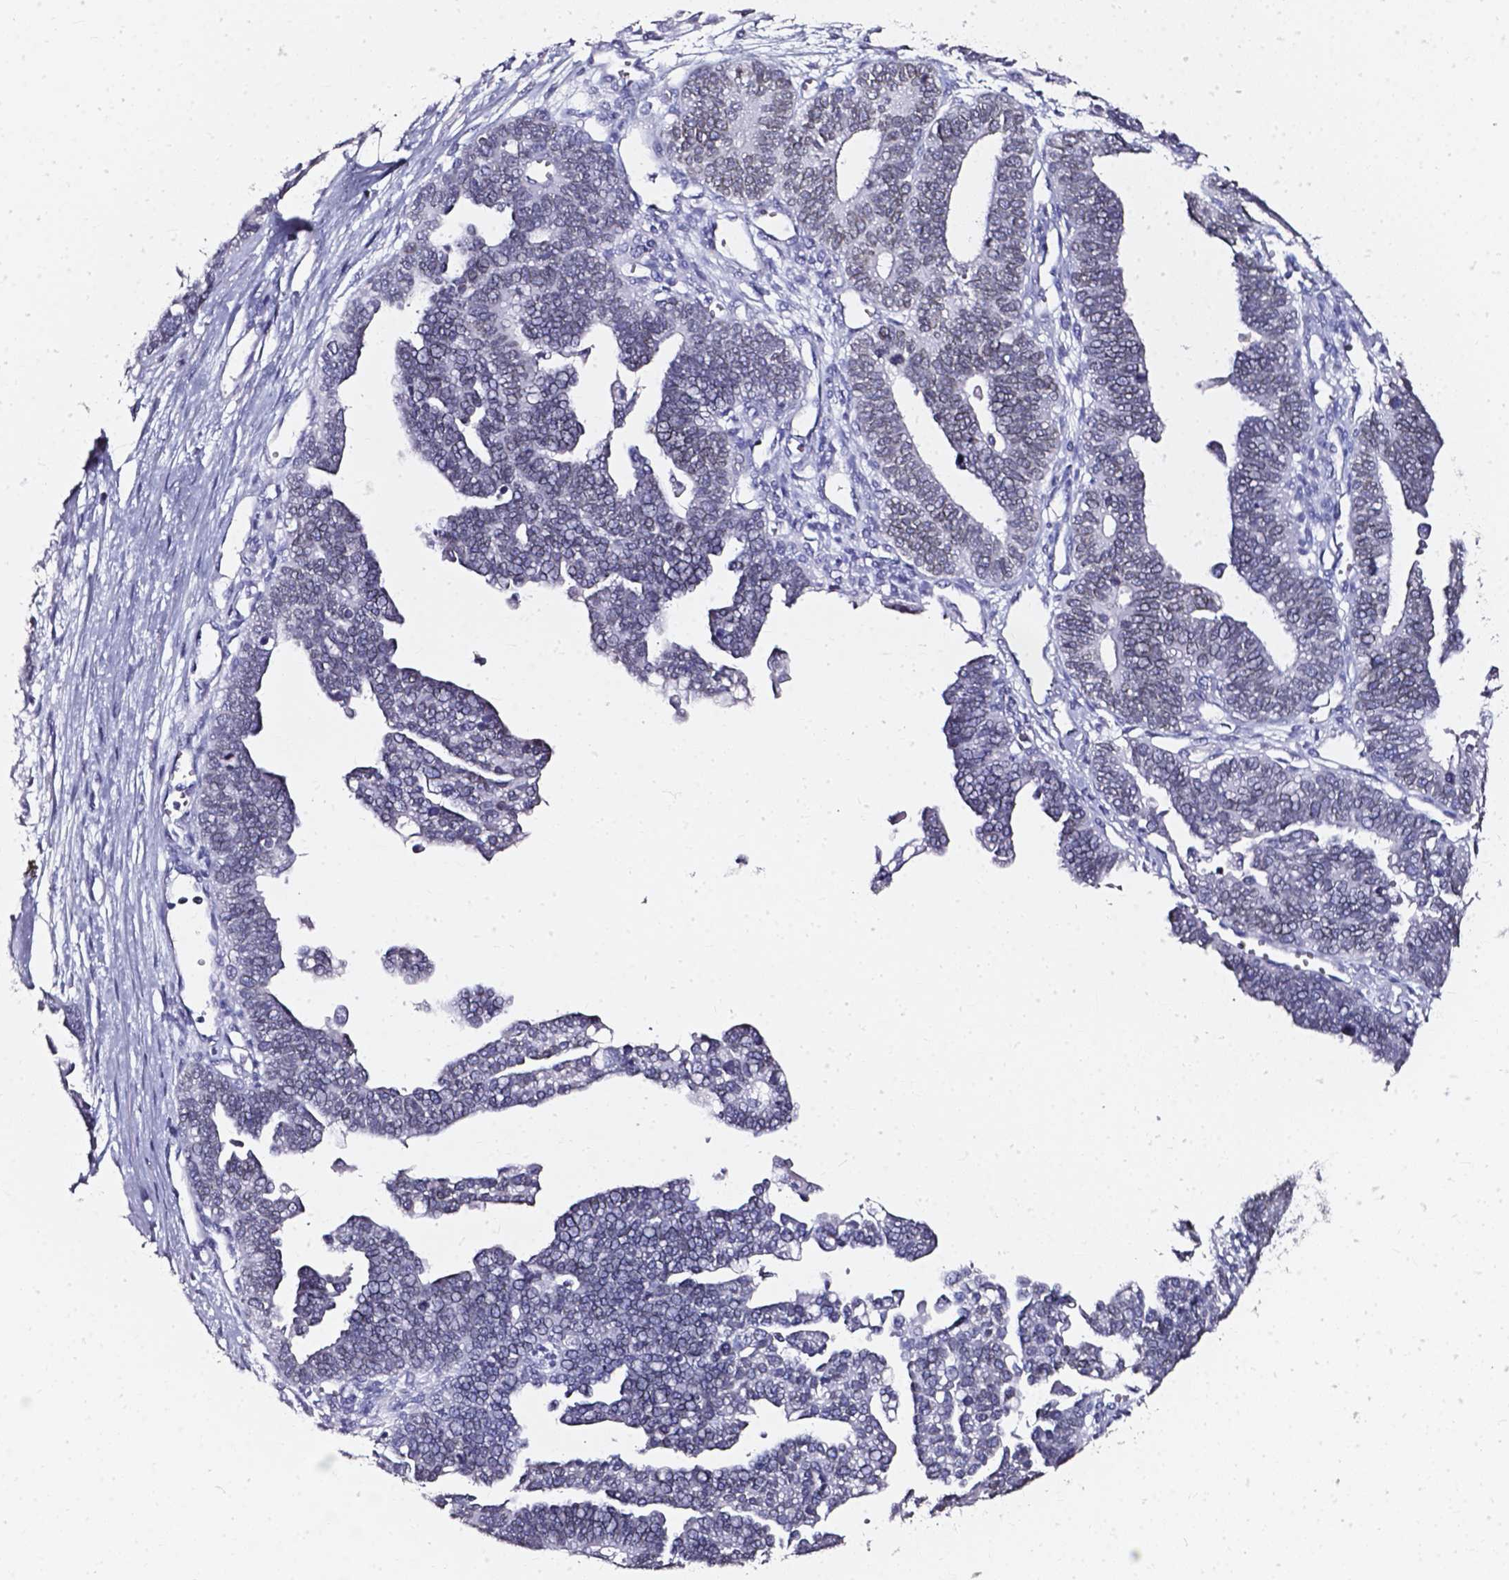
{"staining": {"intensity": "negative", "quantity": "none", "location": "none"}, "tissue": "ovarian cancer", "cell_type": "Tumor cells", "image_type": "cancer", "snomed": [{"axis": "morphology", "description": "Cystadenocarcinoma, serous, NOS"}, {"axis": "topography", "description": "Ovary"}], "caption": "Tumor cells show no significant expression in ovarian cancer. The staining was performed using DAB (3,3'-diaminobenzidine) to visualize the protein expression in brown, while the nuclei were stained in blue with hematoxylin (Magnification: 20x).", "gene": "AKR1B10", "patient": {"sex": "female", "age": 51}}